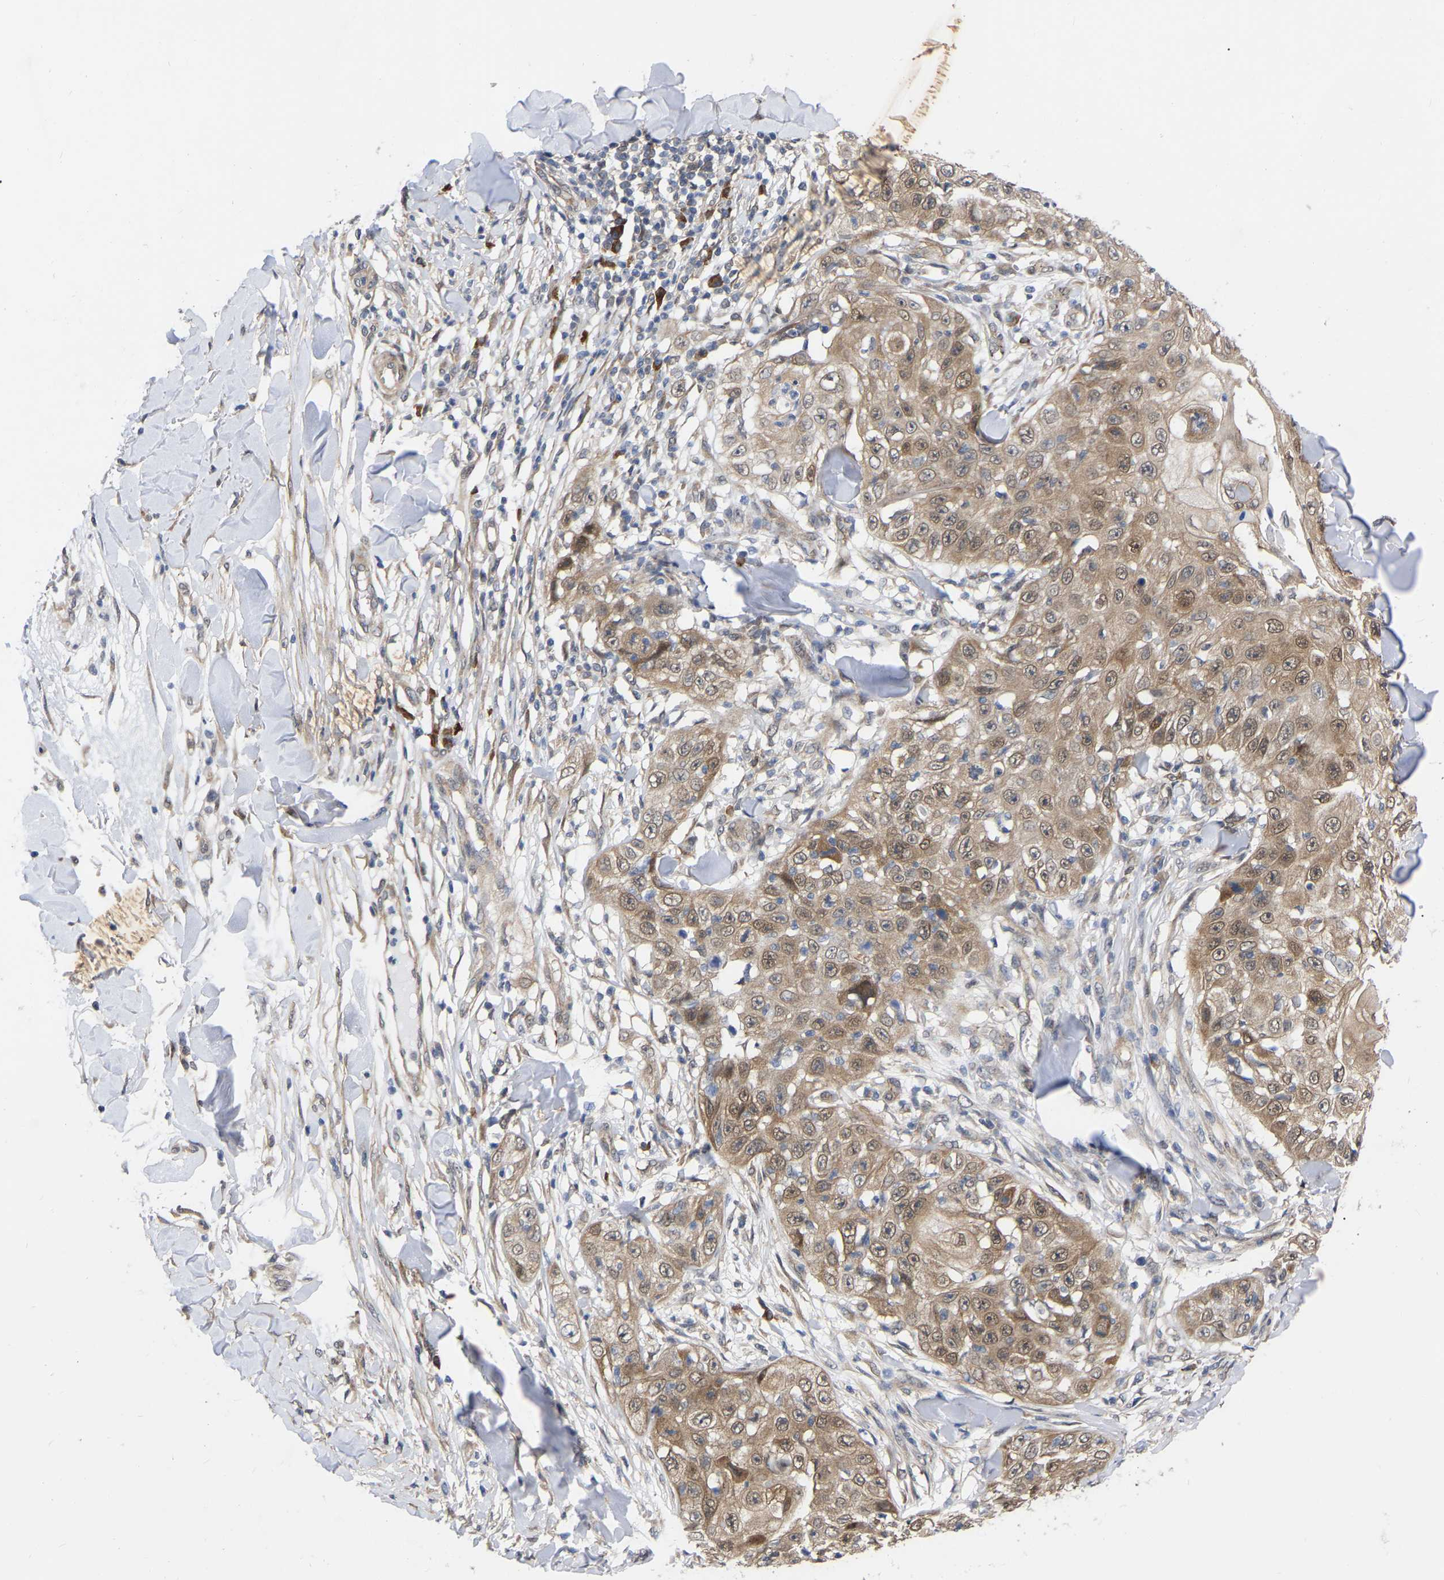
{"staining": {"intensity": "moderate", "quantity": ">75%", "location": "cytoplasmic/membranous,nuclear"}, "tissue": "skin cancer", "cell_type": "Tumor cells", "image_type": "cancer", "snomed": [{"axis": "morphology", "description": "Squamous cell carcinoma, NOS"}, {"axis": "topography", "description": "Skin"}], "caption": "A high-resolution micrograph shows immunohistochemistry (IHC) staining of squamous cell carcinoma (skin), which demonstrates moderate cytoplasmic/membranous and nuclear staining in approximately >75% of tumor cells.", "gene": "UBE4B", "patient": {"sex": "male", "age": 86}}